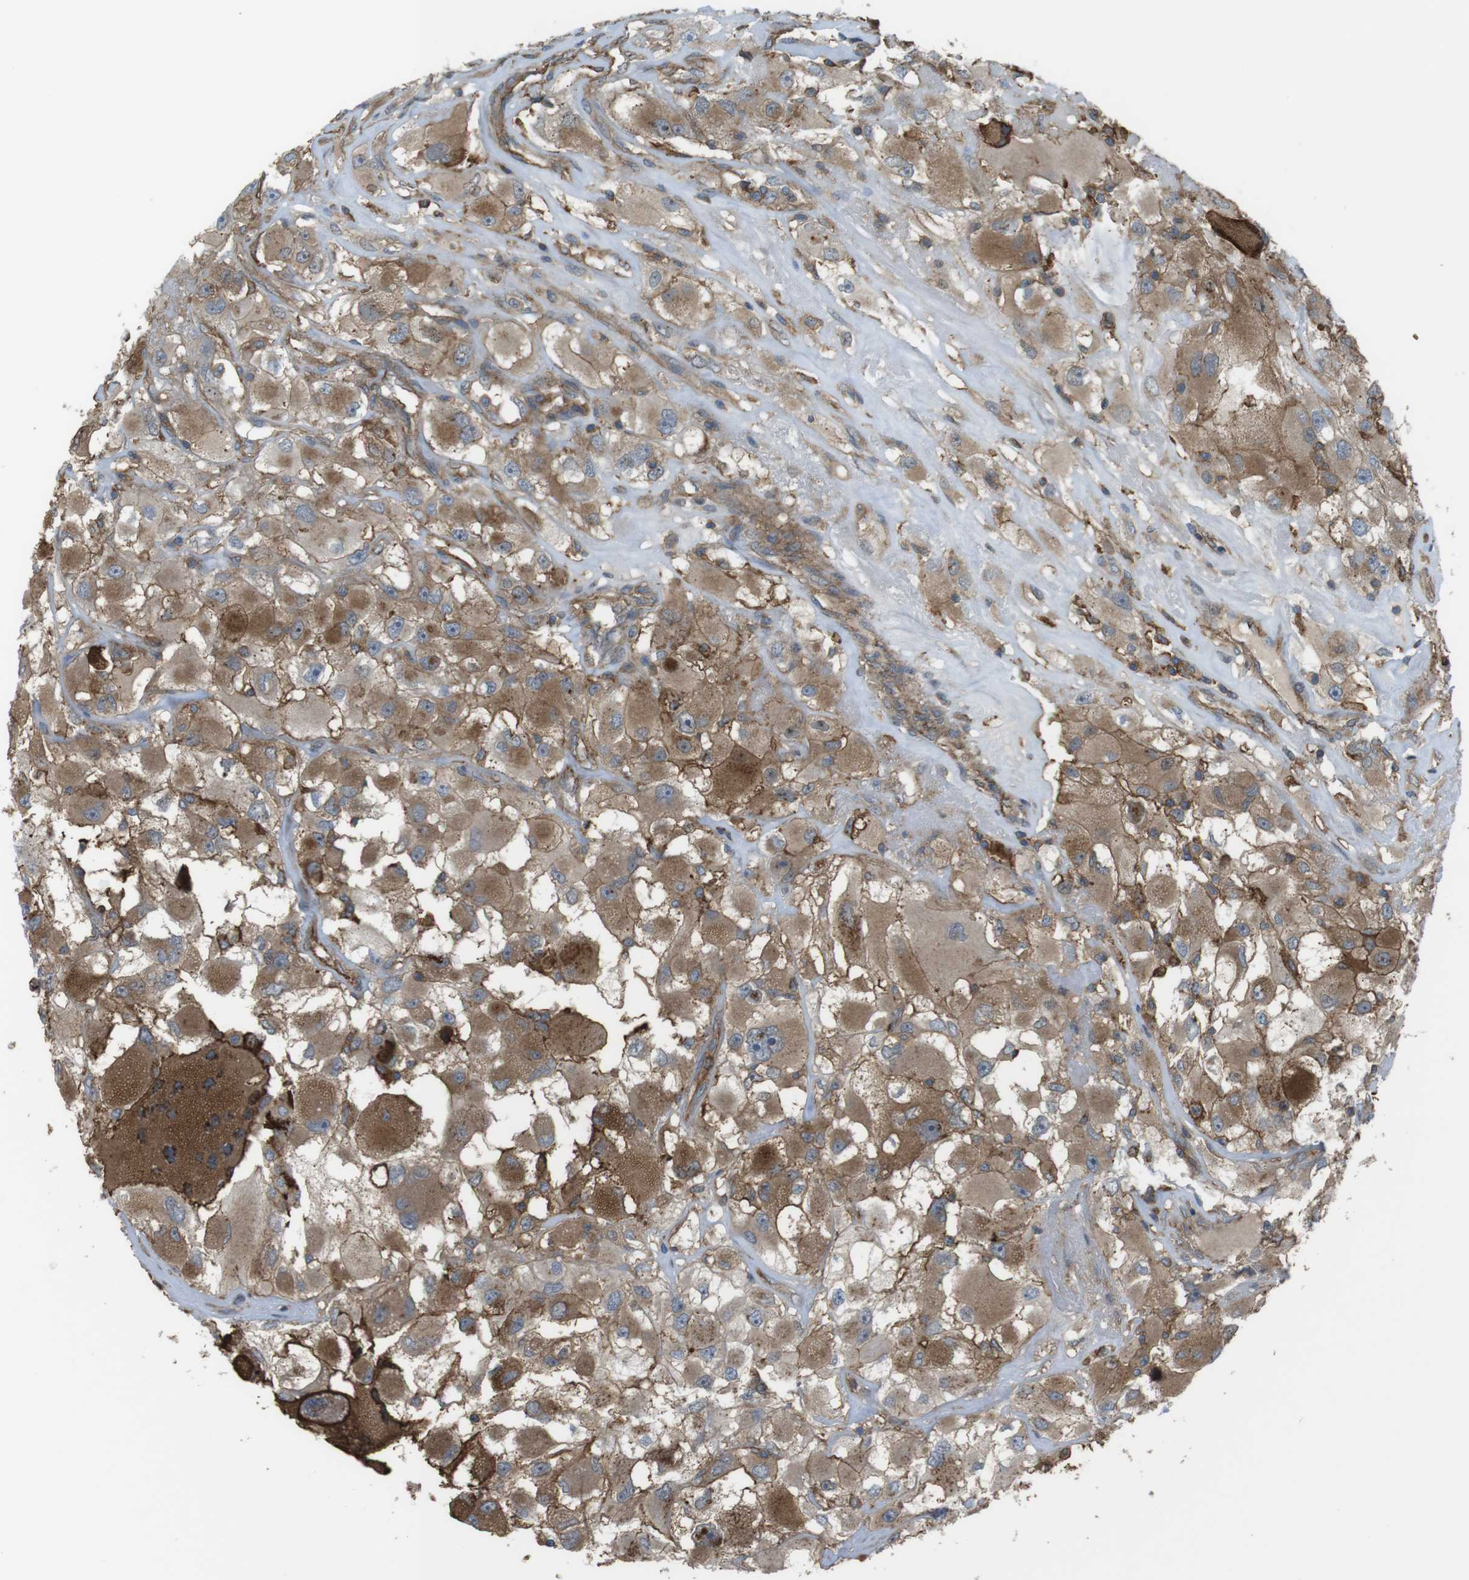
{"staining": {"intensity": "moderate", "quantity": ">75%", "location": "cytoplasmic/membranous,nuclear"}, "tissue": "renal cancer", "cell_type": "Tumor cells", "image_type": "cancer", "snomed": [{"axis": "morphology", "description": "Adenocarcinoma, NOS"}, {"axis": "topography", "description": "Kidney"}], "caption": "The micrograph exhibits staining of renal cancer, revealing moderate cytoplasmic/membranous and nuclear protein positivity (brown color) within tumor cells. The staining was performed using DAB (3,3'-diaminobenzidine) to visualize the protein expression in brown, while the nuclei were stained in blue with hematoxylin (Magnification: 20x).", "gene": "DDAH2", "patient": {"sex": "female", "age": 52}}